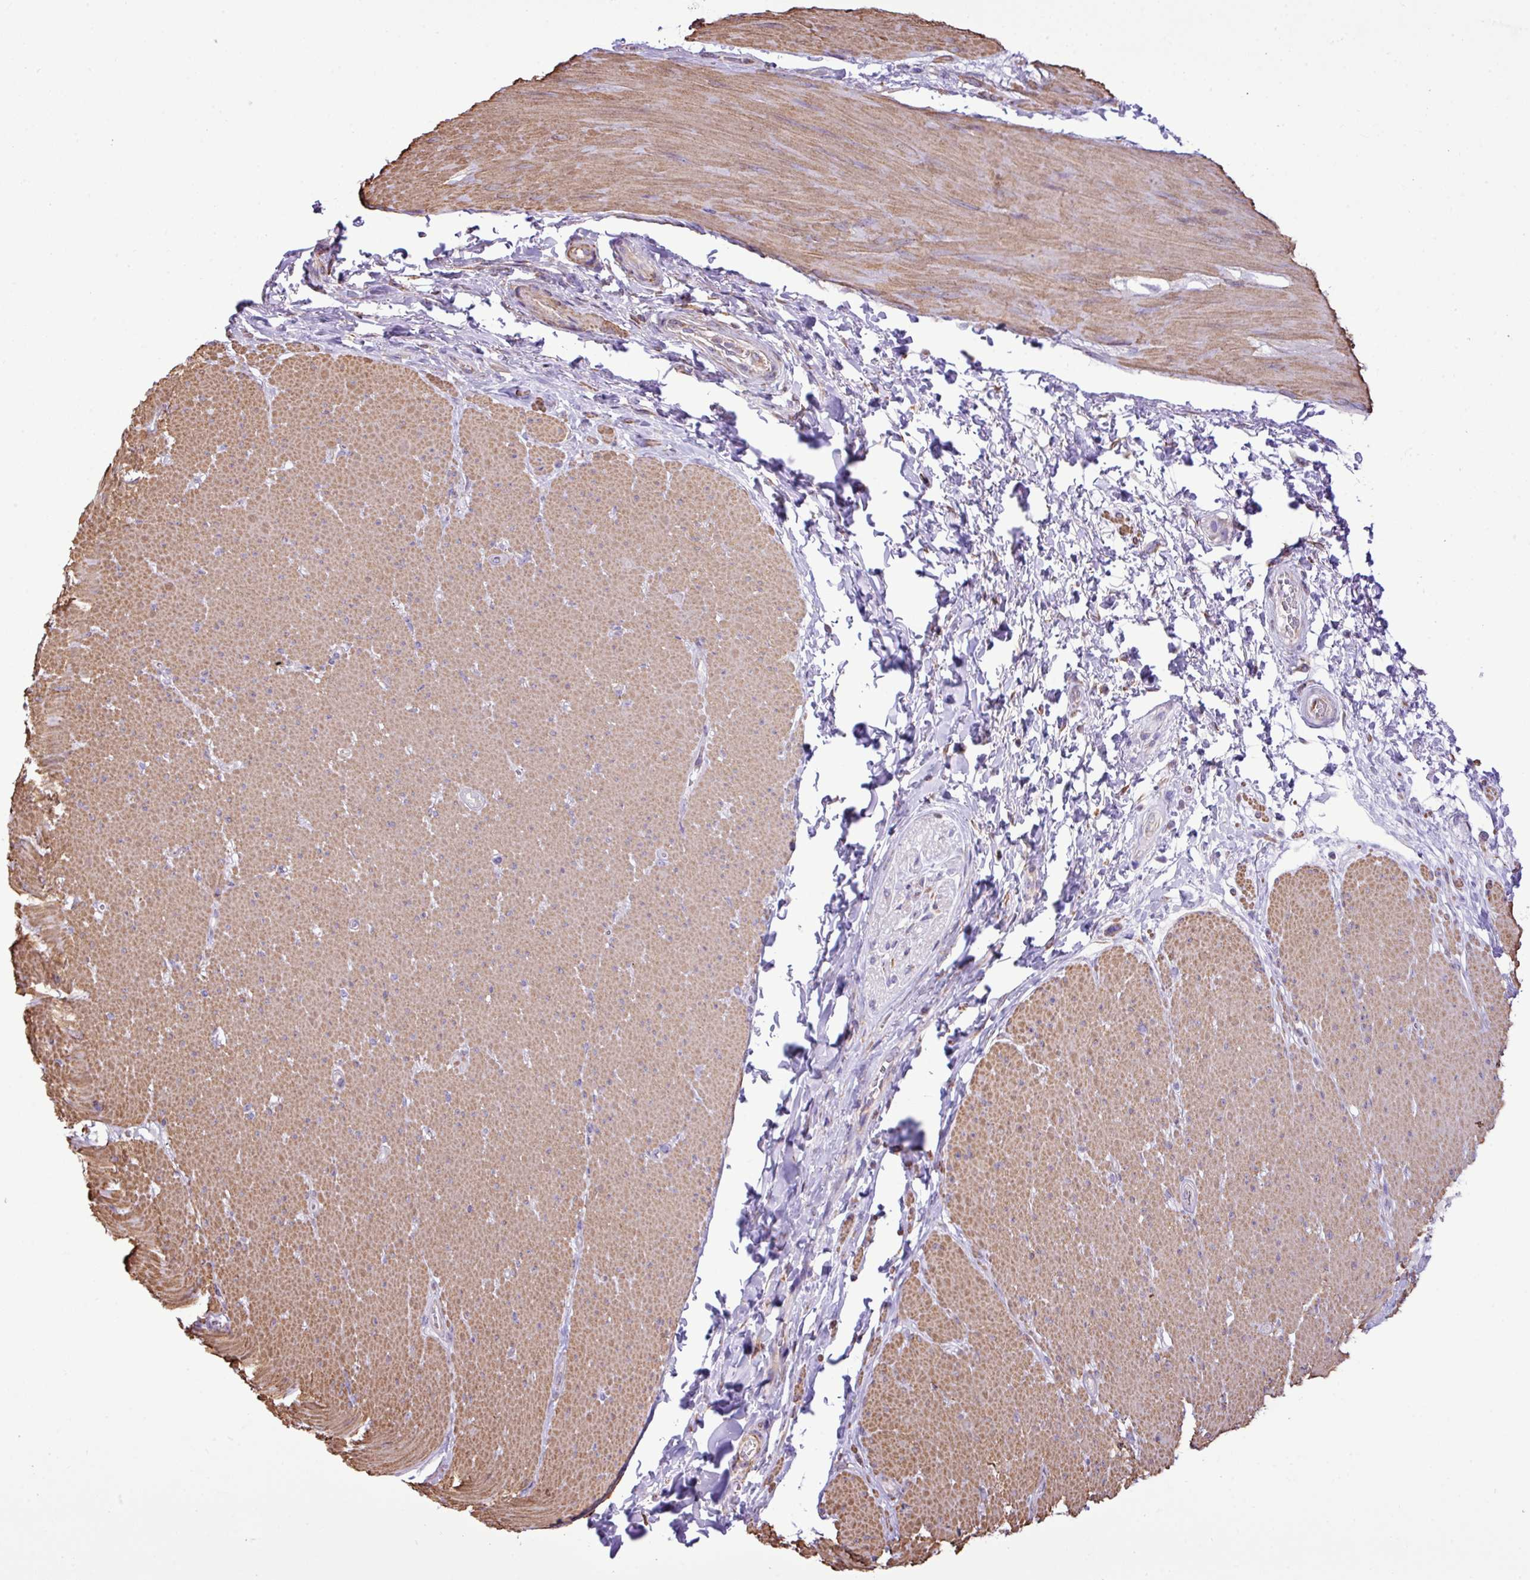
{"staining": {"intensity": "moderate", "quantity": "25%-75%", "location": "cytoplasmic/membranous"}, "tissue": "smooth muscle", "cell_type": "Smooth muscle cells", "image_type": "normal", "snomed": [{"axis": "morphology", "description": "Normal tissue, NOS"}, {"axis": "topography", "description": "Smooth muscle"}, {"axis": "topography", "description": "Rectum"}], "caption": "This histopathology image shows immunohistochemistry (IHC) staining of unremarkable smooth muscle, with medium moderate cytoplasmic/membranous staining in approximately 25%-75% of smooth muscle cells.", "gene": "ZSCAN5A", "patient": {"sex": "male", "age": 53}}